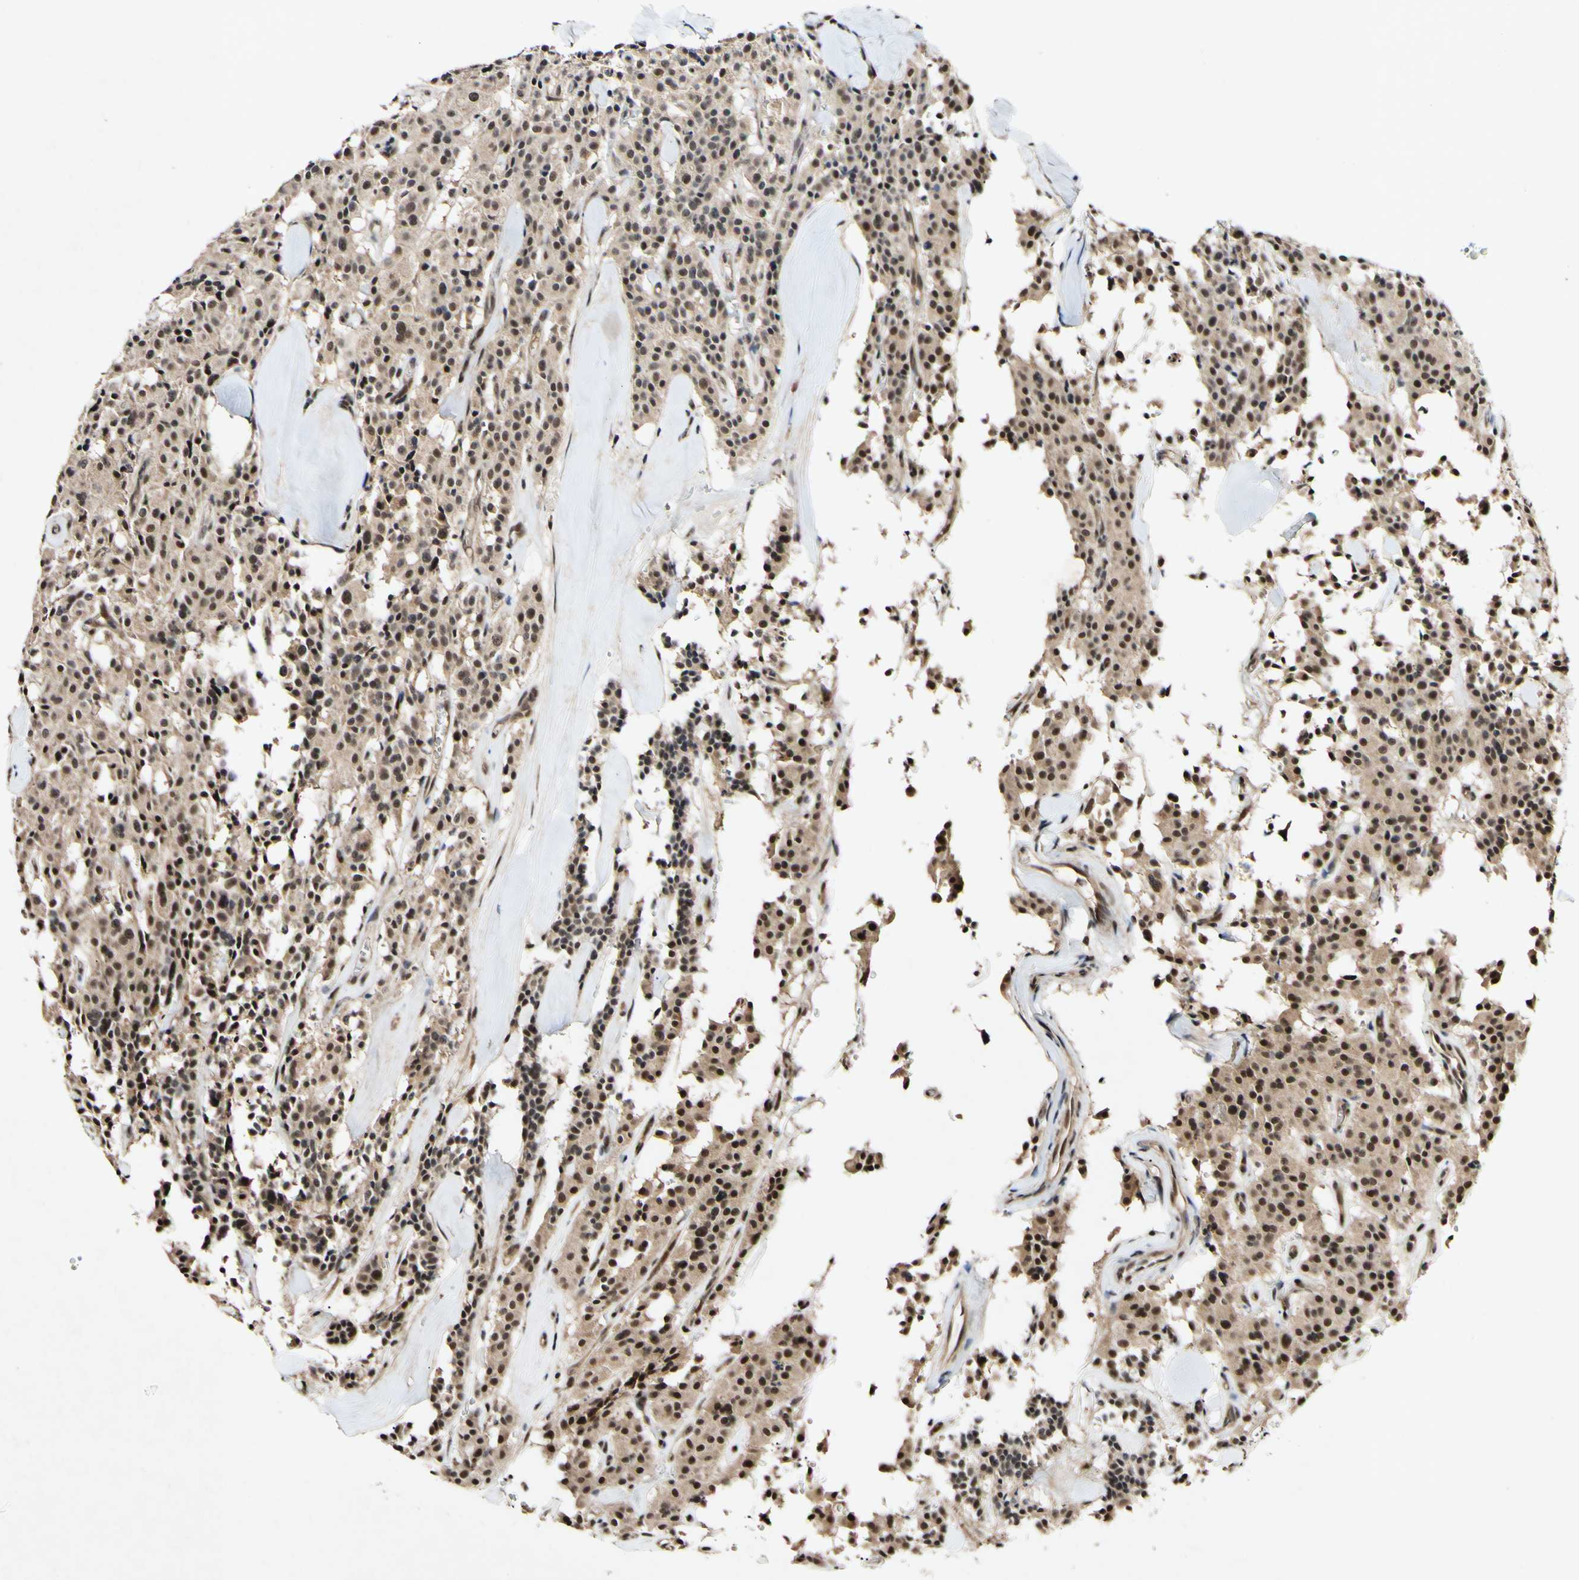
{"staining": {"intensity": "strong", "quantity": "25%-75%", "location": "nuclear"}, "tissue": "carcinoid", "cell_type": "Tumor cells", "image_type": "cancer", "snomed": [{"axis": "morphology", "description": "Carcinoid, malignant, NOS"}, {"axis": "topography", "description": "Lung"}], "caption": "Immunohistochemical staining of human malignant carcinoid reveals strong nuclear protein expression in approximately 25%-75% of tumor cells.", "gene": "POLR2F", "patient": {"sex": "male", "age": 30}}